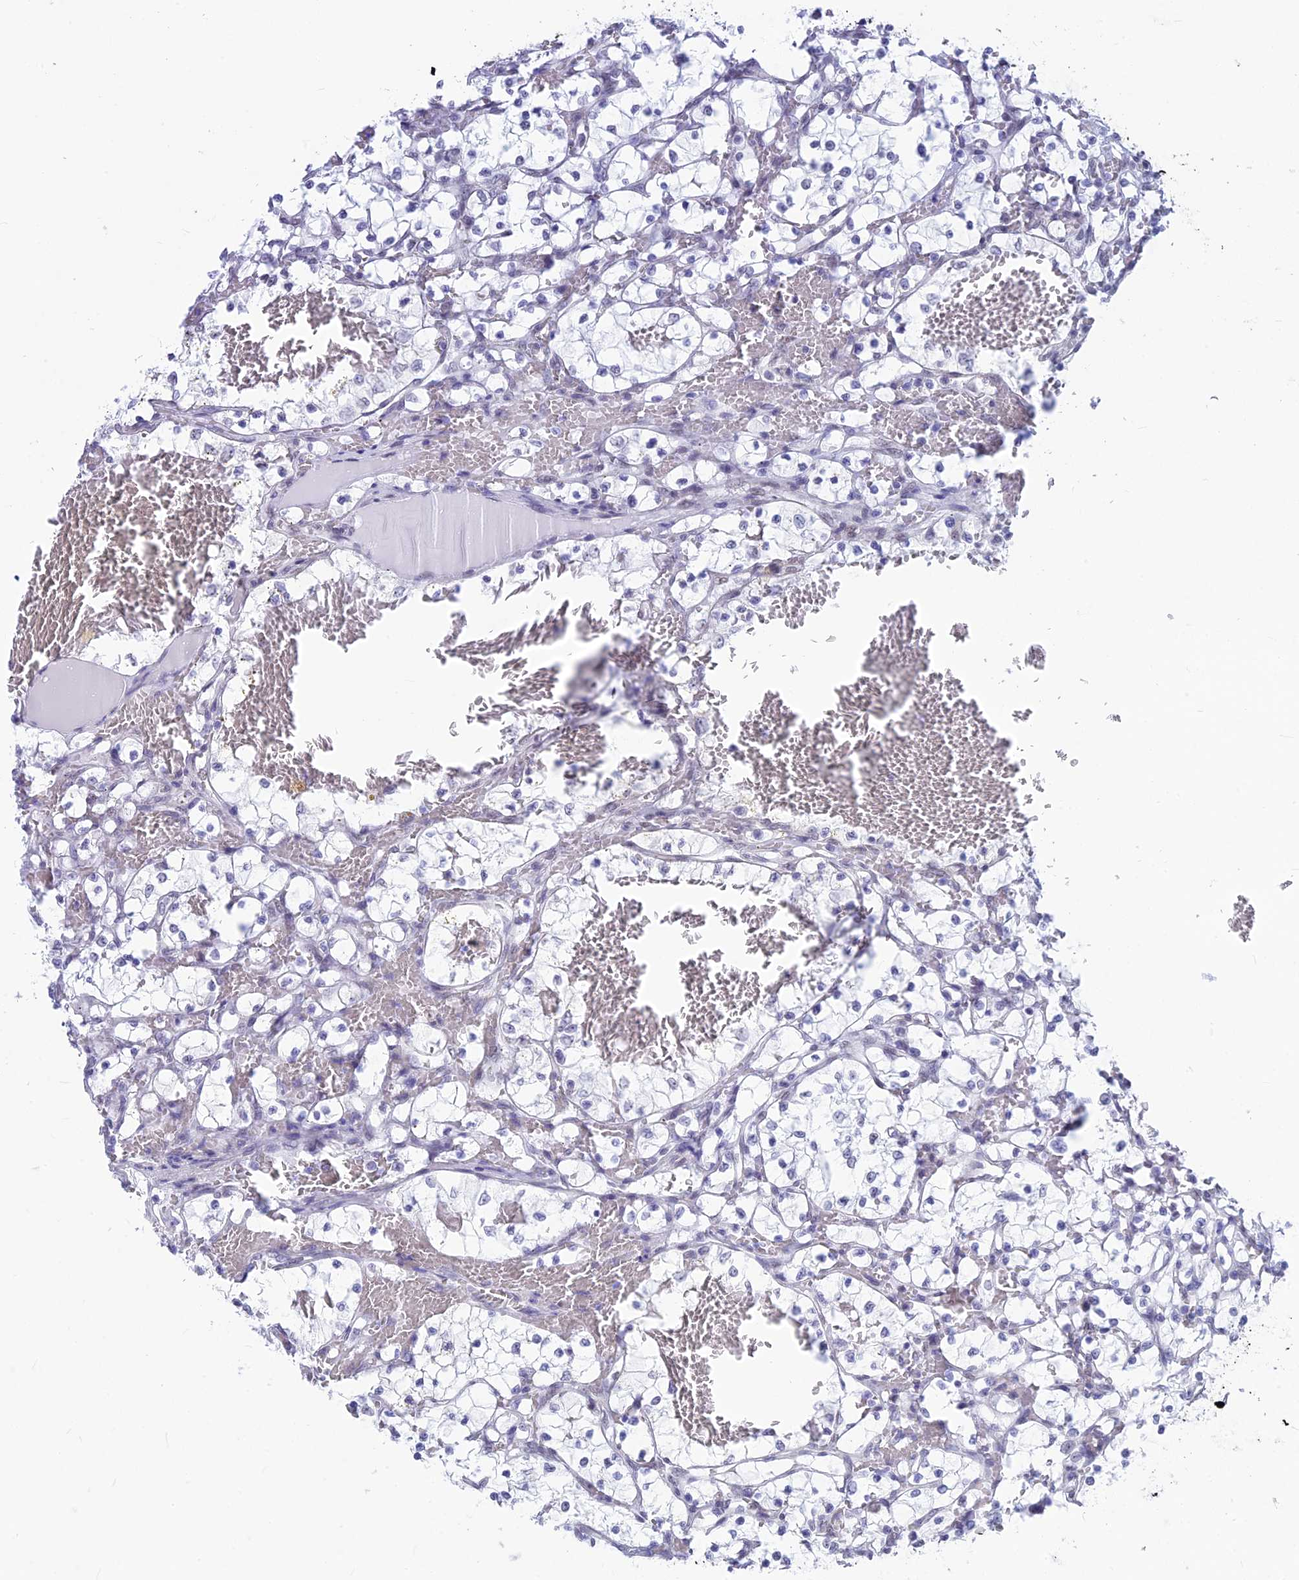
{"staining": {"intensity": "negative", "quantity": "none", "location": "none"}, "tissue": "renal cancer", "cell_type": "Tumor cells", "image_type": "cancer", "snomed": [{"axis": "morphology", "description": "Adenocarcinoma, NOS"}, {"axis": "topography", "description": "Kidney"}], "caption": "Immunohistochemical staining of renal adenocarcinoma reveals no significant expression in tumor cells. The staining was performed using DAB to visualize the protein expression in brown, while the nuclei were stained in blue with hematoxylin (Magnification: 20x).", "gene": "SRSF5", "patient": {"sex": "female", "age": 69}}